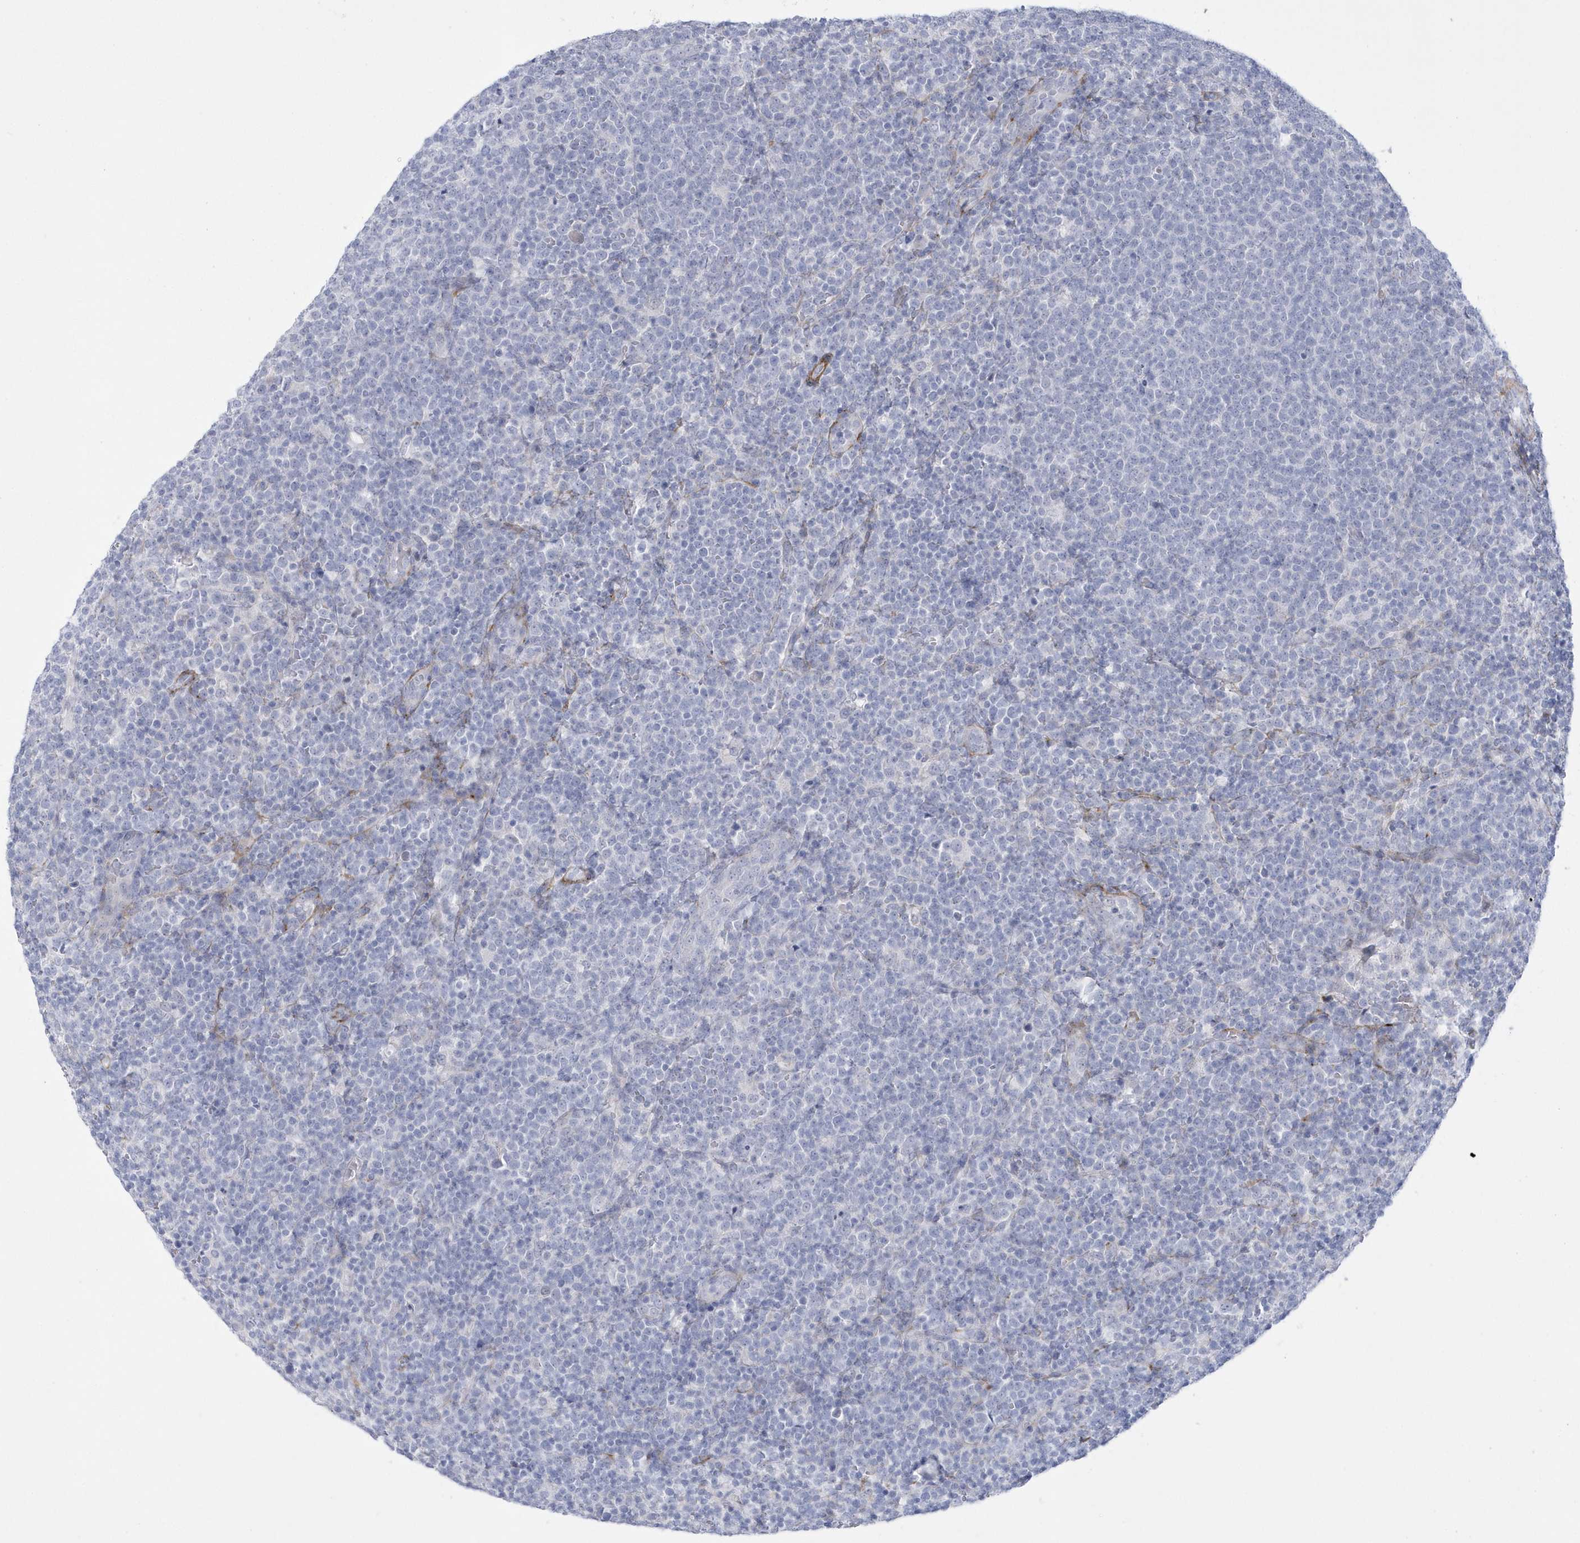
{"staining": {"intensity": "negative", "quantity": "none", "location": "none"}, "tissue": "lymphoma", "cell_type": "Tumor cells", "image_type": "cancer", "snomed": [{"axis": "morphology", "description": "Malignant lymphoma, non-Hodgkin's type, High grade"}, {"axis": "topography", "description": "Lymph node"}], "caption": "Immunohistochemical staining of human high-grade malignant lymphoma, non-Hodgkin's type exhibits no significant staining in tumor cells.", "gene": "WDR27", "patient": {"sex": "male", "age": 61}}